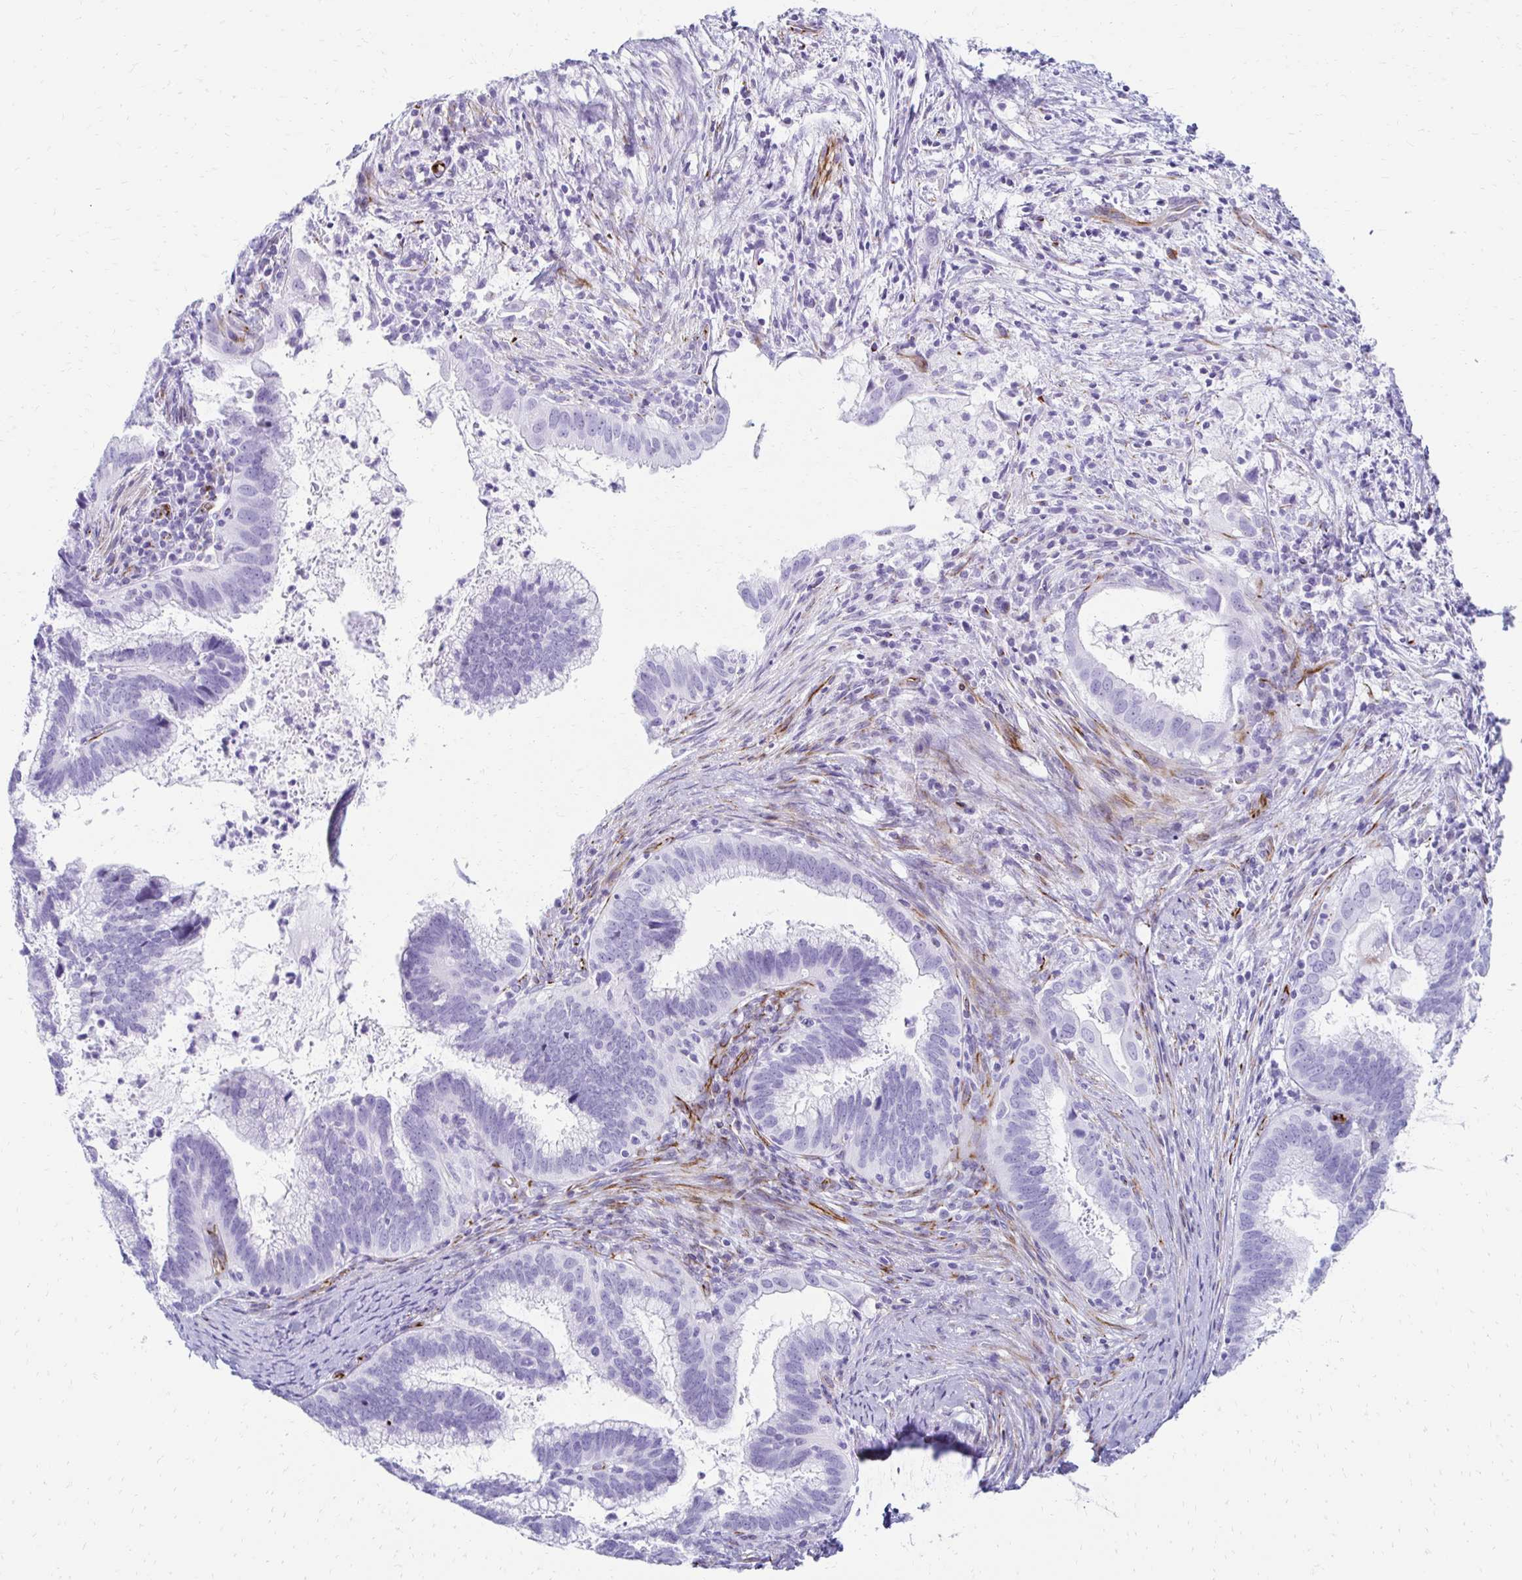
{"staining": {"intensity": "negative", "quantity": "none", "location": "none"}, "tissue": "cervical cancer", "cell_type": "Tumor cells", "image_type": "cancer", "snomed": [{"axis": "morphology", "description": "Adenocarcinoma, NOS"}, {"axis": "topography", "description": "Cervix"}], "caption": "Immunohistochemistry (IHC) image of neoplastic tissue: cervical cancer (adenocarcinoma) stained with DAB shows no significant protein expression in tumor cells.", "gene": "TMEM54", "patient": {"sex": "female", "age": 56}}